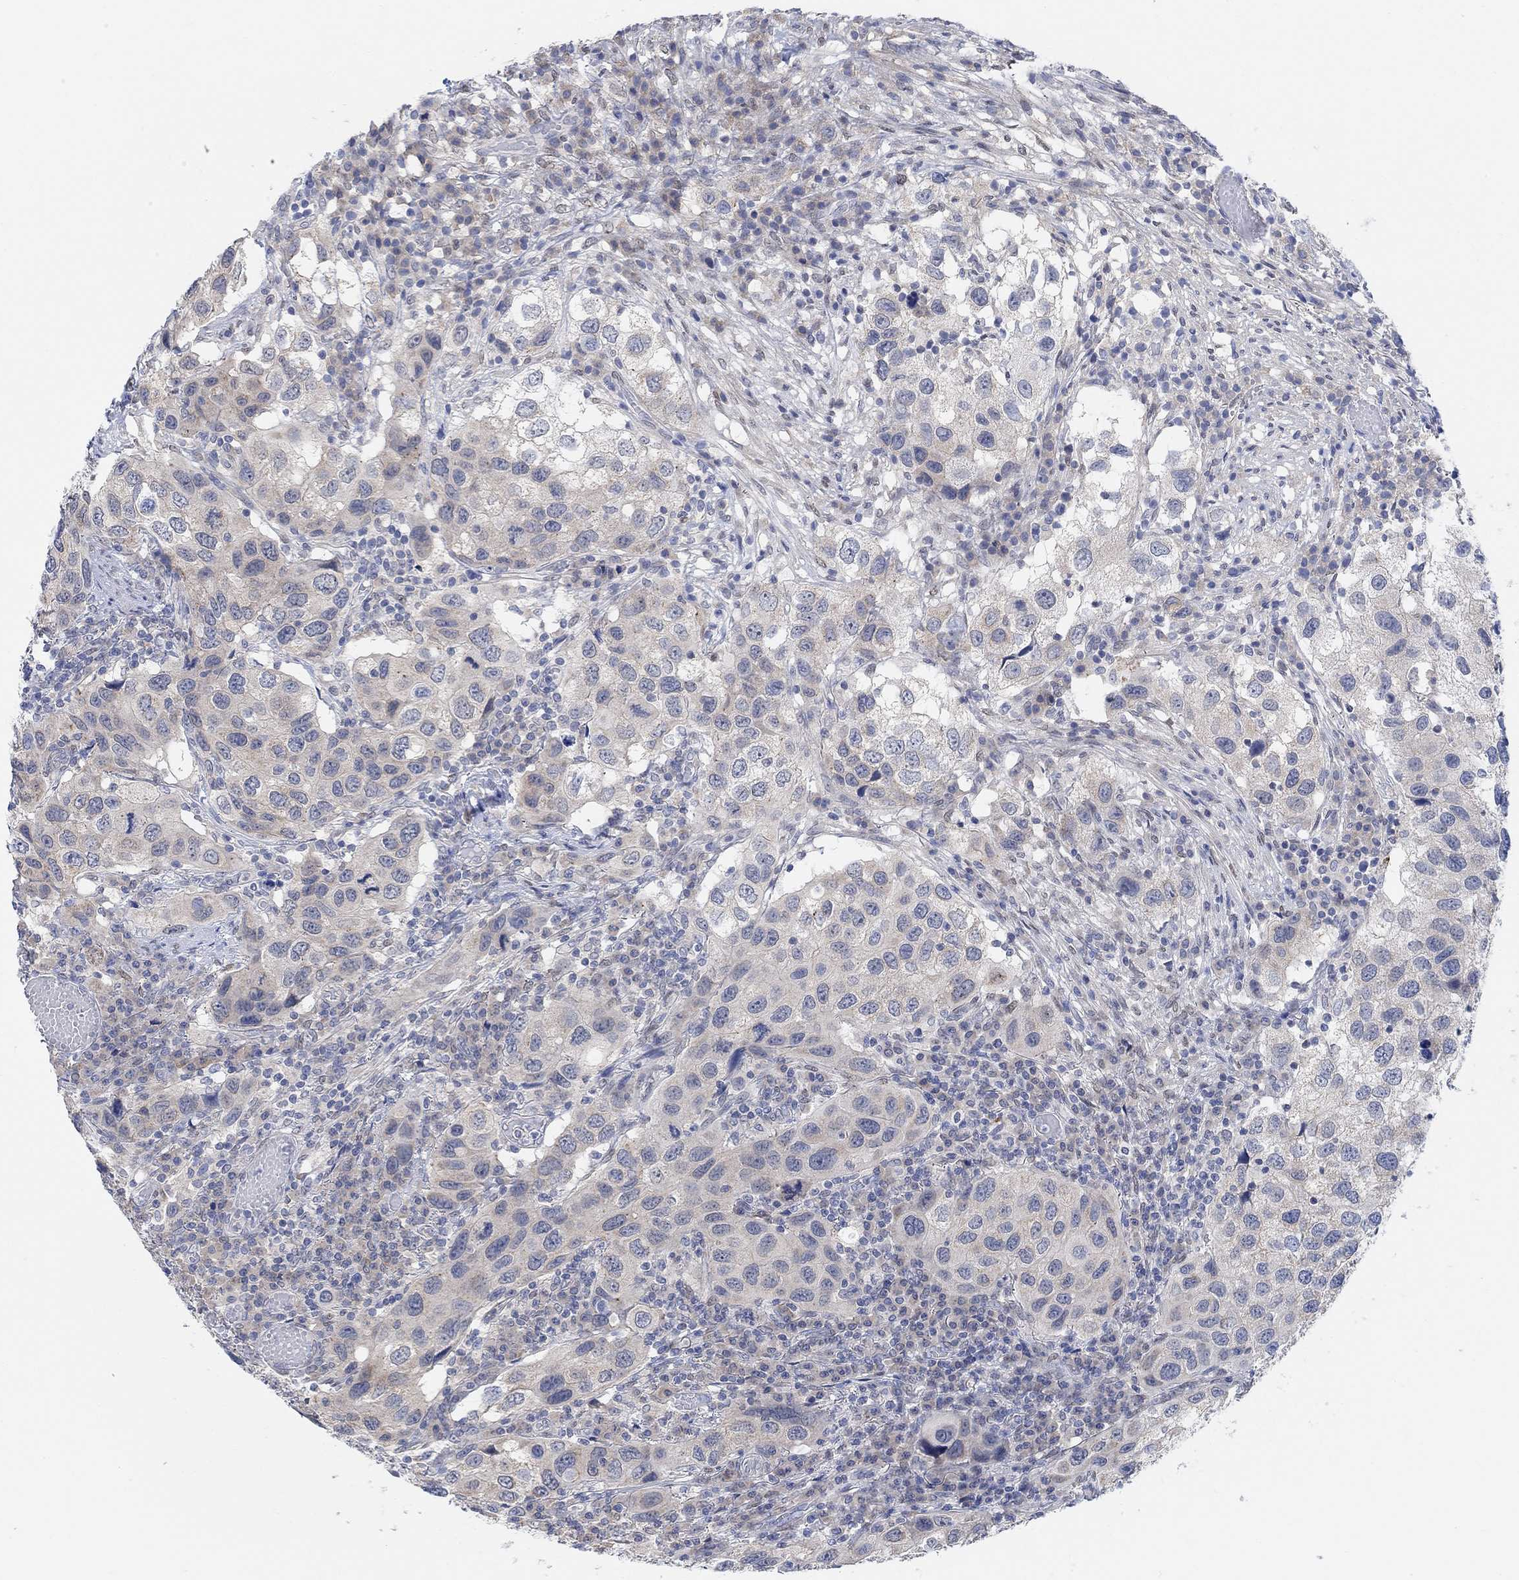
{"staining": {"intensity": "negative", "quantity": "none", "location": "none"}, "tissue": "urothelial cancer", "cell_type": "Tumor cells", "image_type": "cancer", "snomed": [{"axis": "morphology", "description": "Urothelial carcinoma, High grade"}, {"axis": "topography", "description": "Urinary bladder"}], "caption": "Immunohistochemistry (IHC) micrograph of neoplastic tissue: urothelial cancer stained with DAB shows no significant protein positivity in tumor cells.", "gene": "RIMS1", "patient": {"sex": "male", "age": 79}}